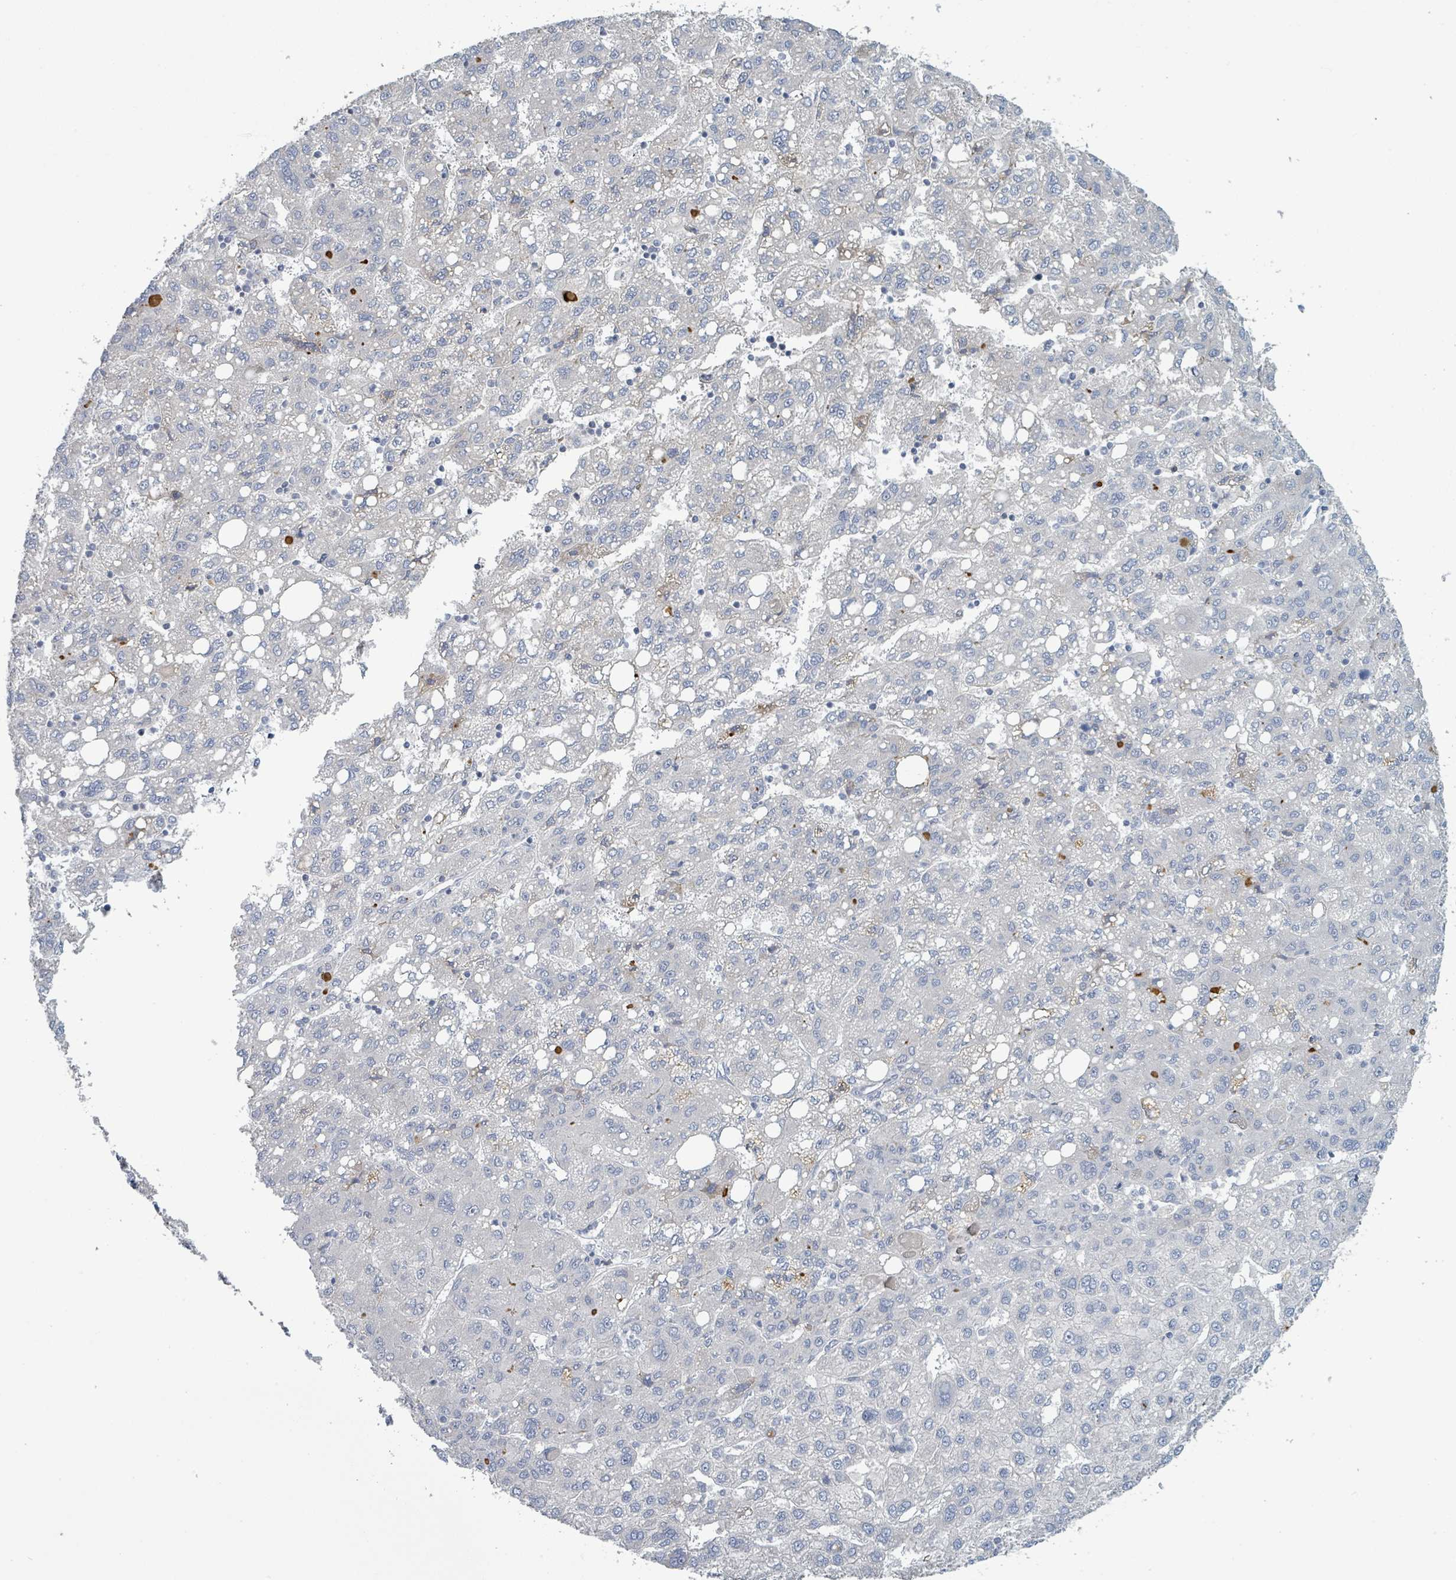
{"staining": {"intensity": "negative", "quantity": "none", "location": "none"}, "tissue": "liver cancer", "cell_type": "Tumor cells", "image_type": "cancer", "snomed": [{"axis": "morphology", "description": "Carcinoma, Hepatocellular, NOS"}, {"axis": "topography", "description": "Liver"}], "caption": "IHC histopathology image of neoplastic tissue: liver cancer stained with DAB (3,3'-diaminobenzidine) shows no significant protein positivity in tumor cells. (DAB (3,3'-diaminobenzidine) immunohistochemistry with hematoxylin counter stain).", "gene": "RAB33B", "patient": {"sex": "female", "age": 82}}